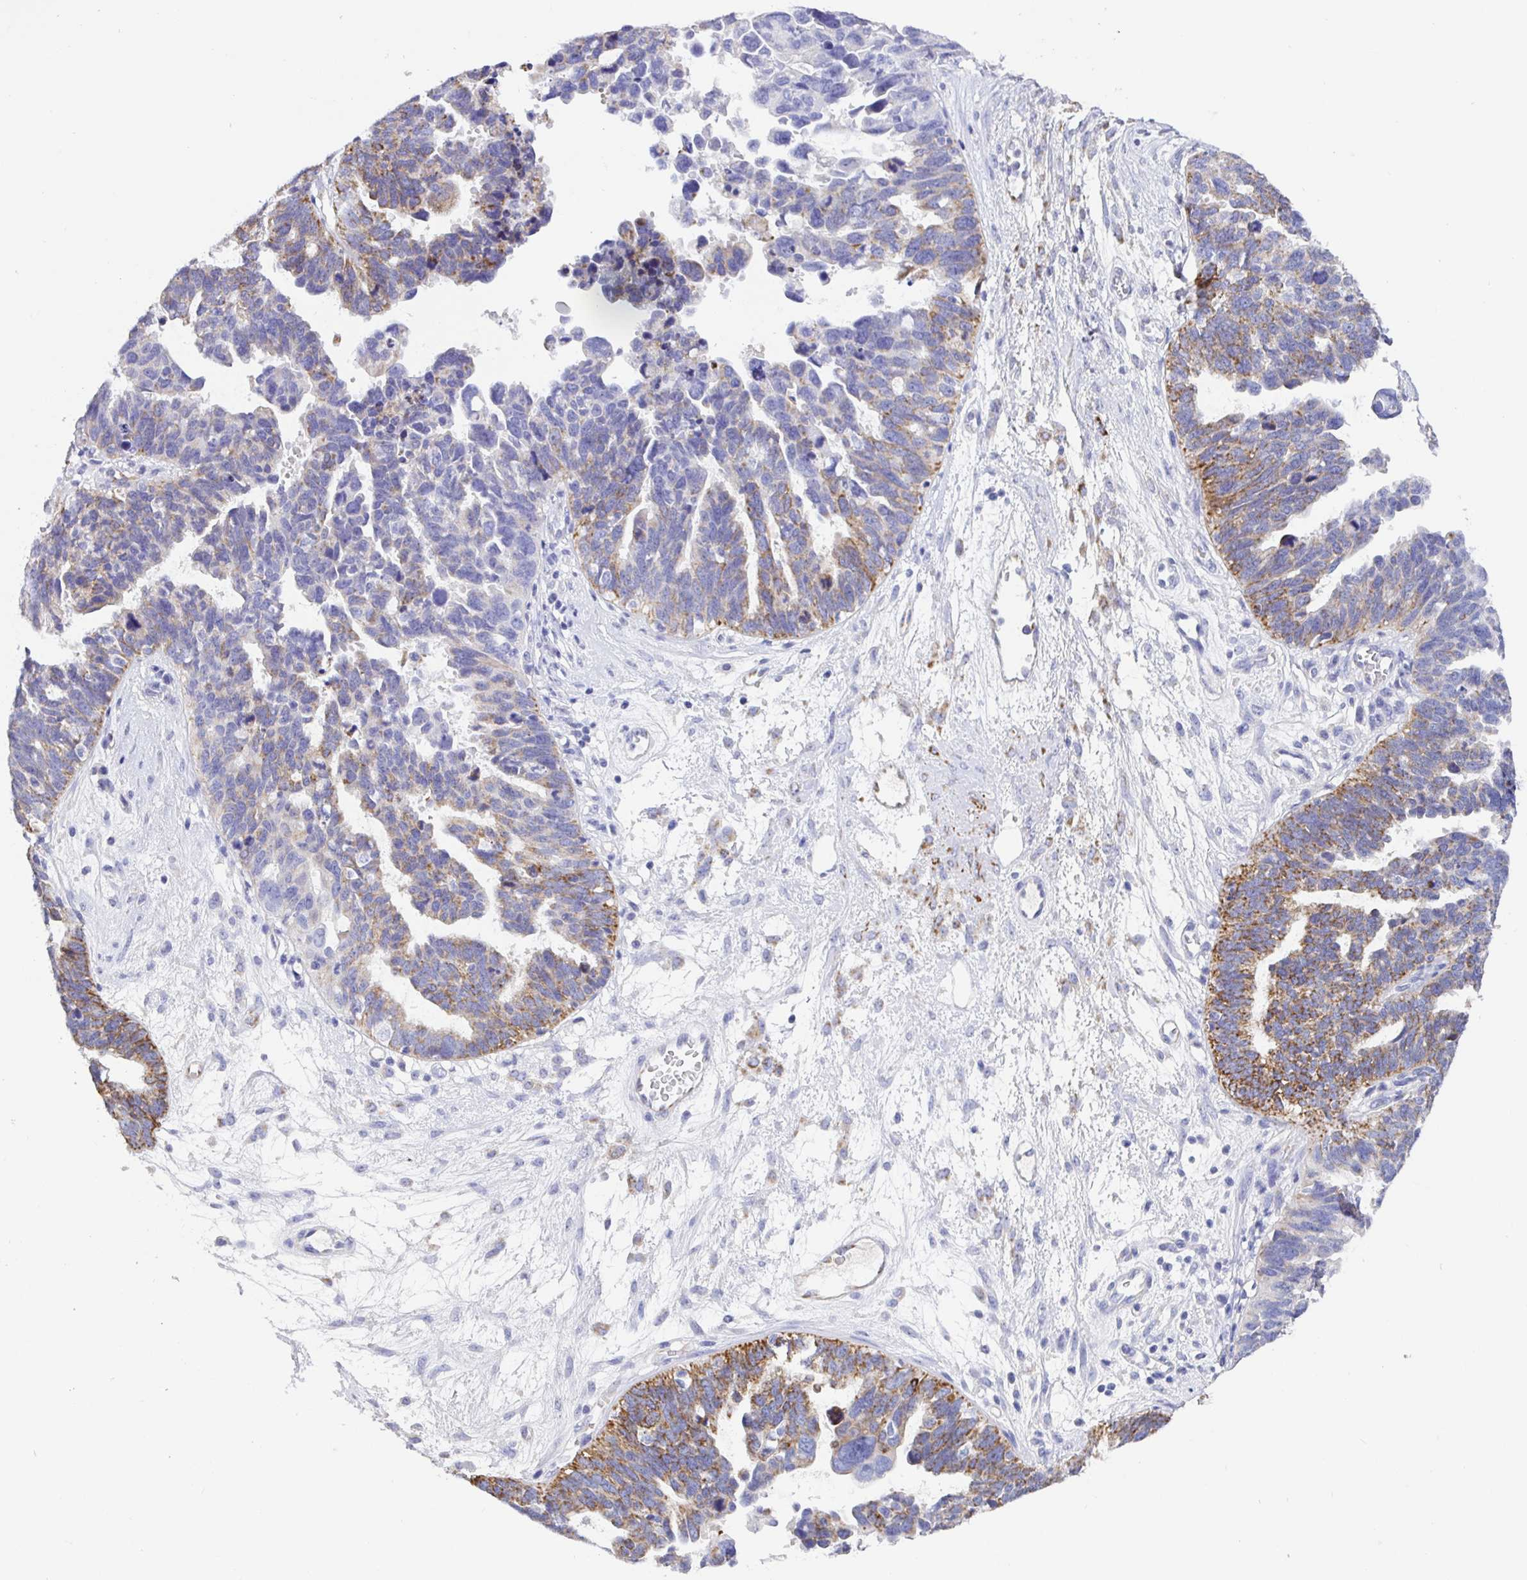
{"staining": {"intensity": "moderate", "quantity": "25%-75%", "location": "cytoplasmic/membranous"}, "tissue": "ovarian cancer", "cell_type": "Tumor cells", "image_type": "cancer", "snomed": [{"axis": "morphology", "description": "Cystadenocarcinoma, serous, NOS"}, {"axis": "topography", "description": "Ovary"}], "caption": "This photomicrograph reveals immunohistochemistry (IHC) staining of serous cystadenocarcinoma (ovarian), with medium moderate cytoplasmic/membranous staining in approximately 25%-75% of tumor cells.", "gene": "MAOA", "patient": {"sex": "female", "age": 60}}